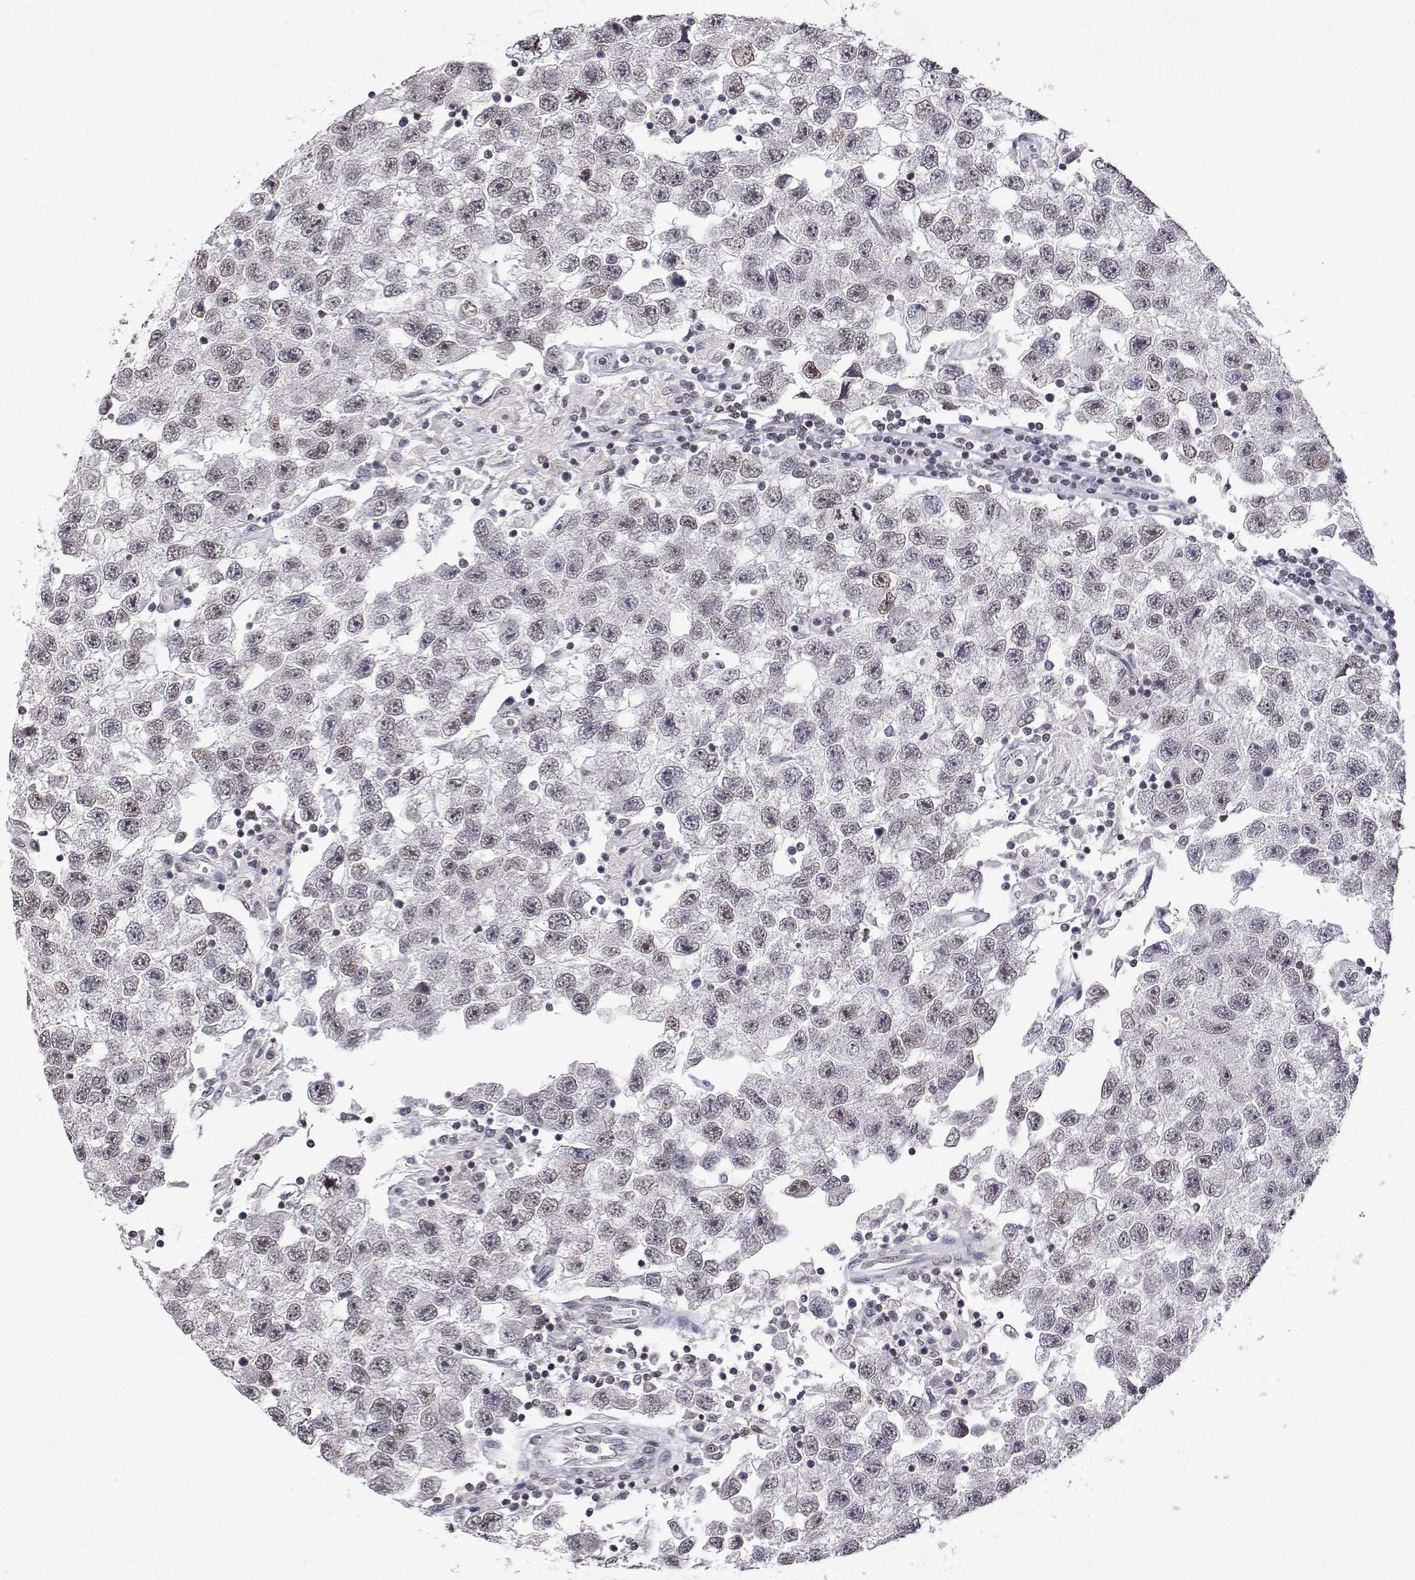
{"staining": {"intensity": "weak", "quantity": ">75%", "location": "nuclear"}, "tissue": "testis cancer", "cell_type": "Tumor cells", "image_type": "cancer", "snomed": [{"axis": "morphology", "description": "Seminoma, NOS"}, {"axis": "topography", "description": "Testis"}], "caption": "Testis cancer stained with a protein marker demonstrates weak staining in tumor cells.", "gene": "XPC", "patient": {"sex": "male", "age": 26}}